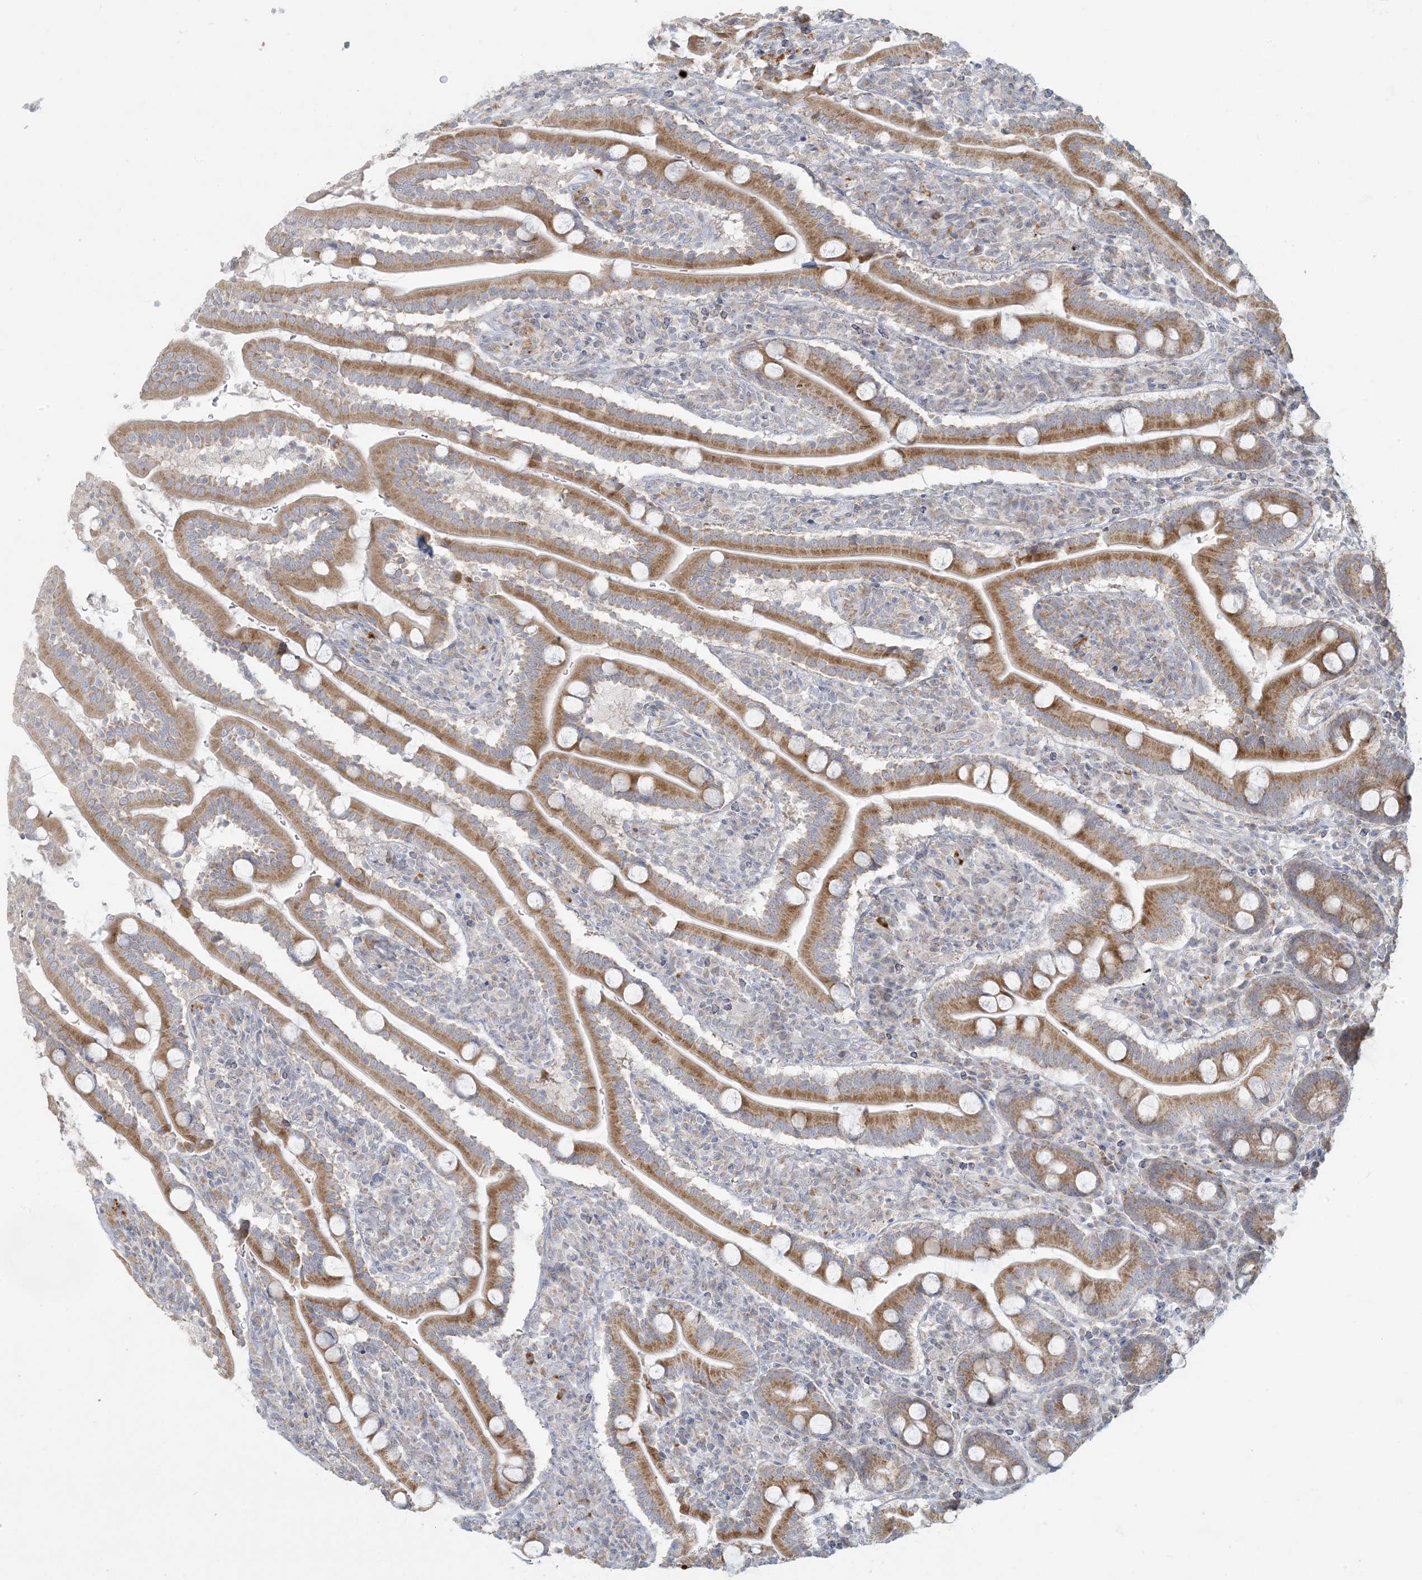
{"staining": {"intensity": "moderate", "quantity": ">75%", "location": "cytoplasmic/membranous"}, "tissue": "duodenum", "cell_type": "Glandular cells", "image_type": "normal", "snomed": [{"axis": "morphology", "description": "Normal tissue, NOS"}, {"axis": "topography", "description": "Duodenum"}], "caption": "Protein staining of normal duodenum displays moderate cytoplasmic/membranous positivity in approximately >75% of glandular cells.", "gene": "MCAT", "patient": {"sex": "male", "age": 35}}